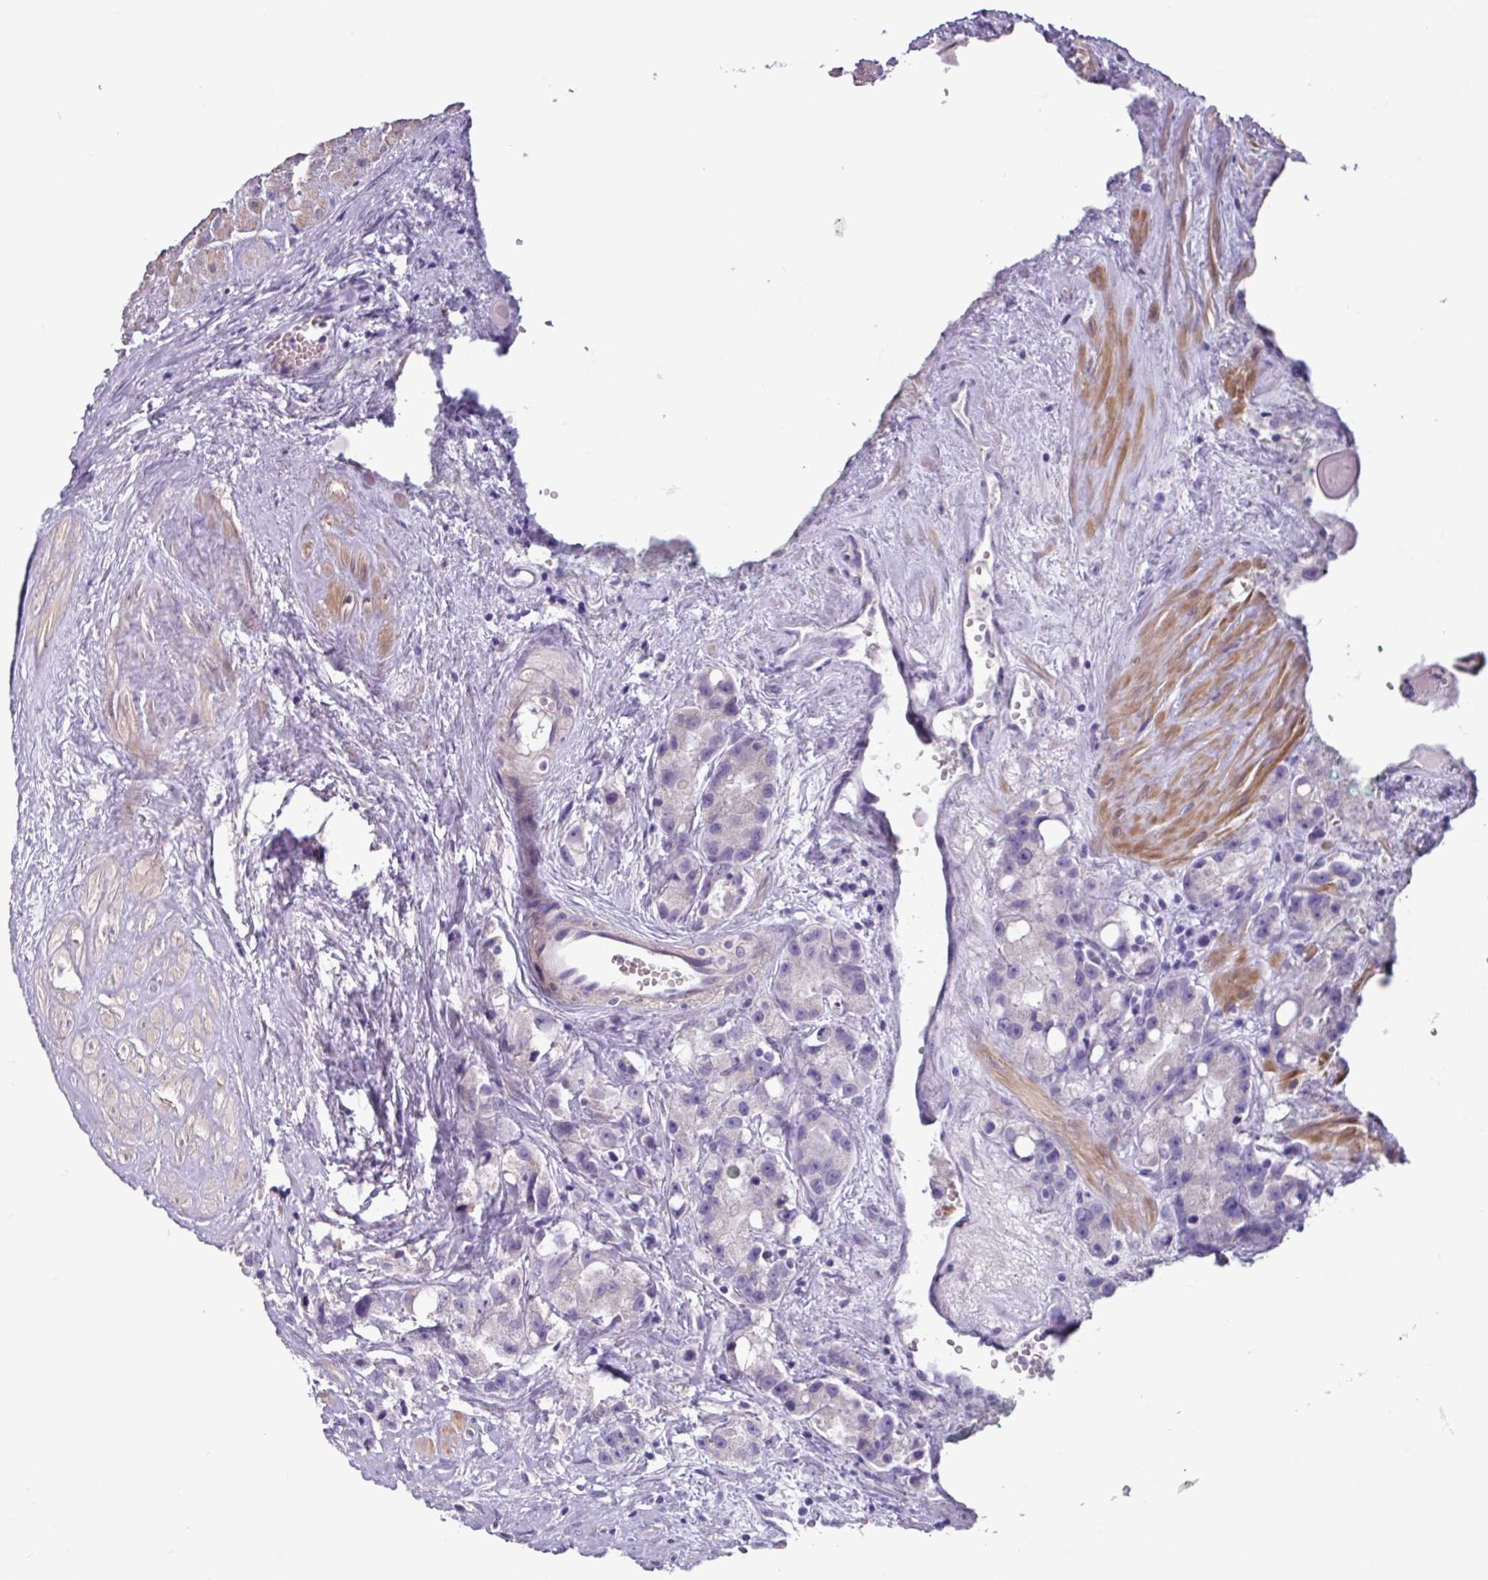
{"staining": {"intensity": "negative", "quantity": "none", "location": "none"}, "tissue": "prostate cancer", "cell_type": "Tumor cells", "image_type": "cancer", "snomed": [{"axis": "morphology", "description": "Adenocarcinoma, High grade"}, {"axis": "topography", "description": "Prostate"}], "caption": "Immunohistochemical staining of prostate cancer demonstrates no significant staining in tumor cells. (DAB IHC visualized using brightfield microscopy, high magnification).", "gene": "OTX1", "patient": {"sex": "male", "age": 74}}